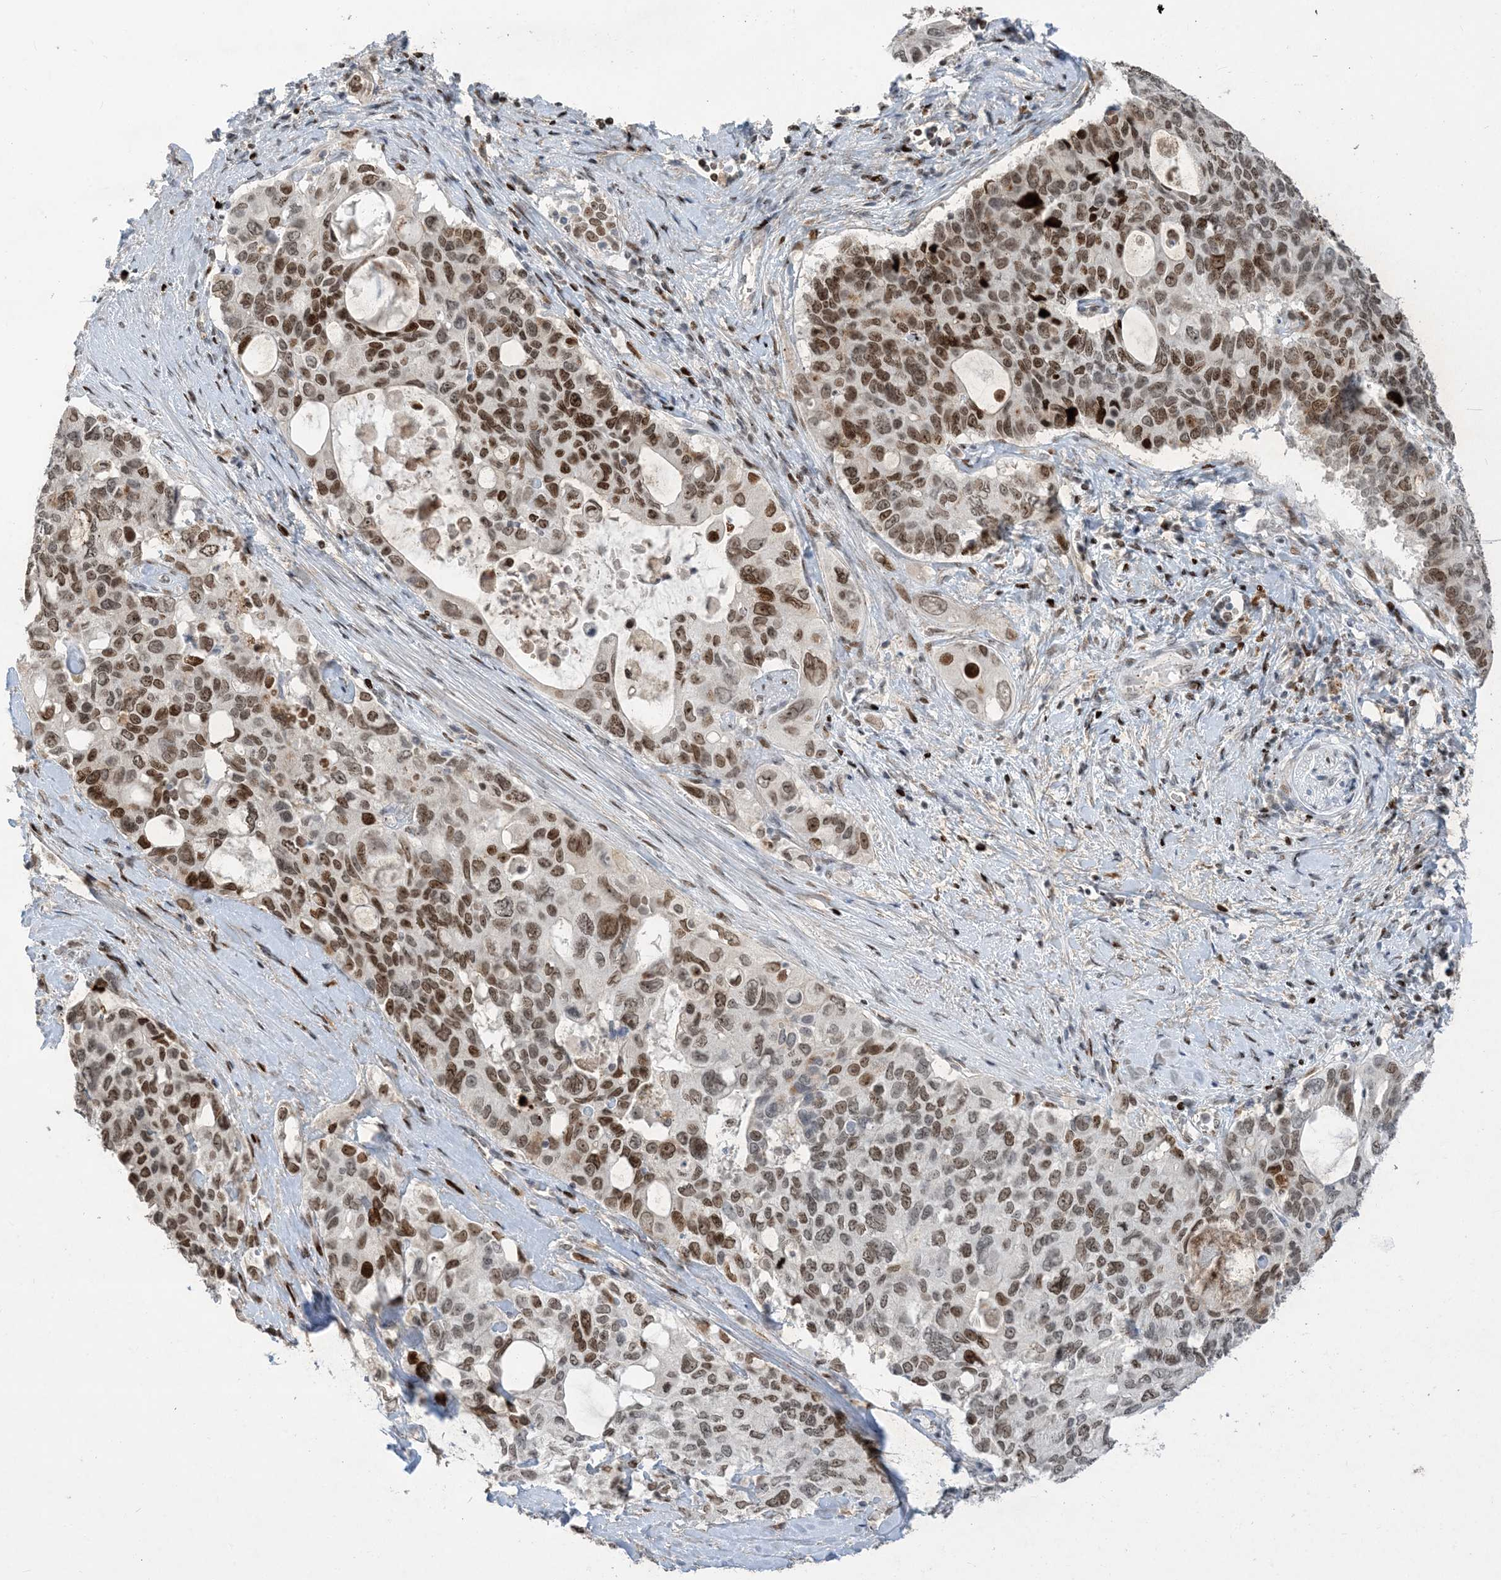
{"staining": {"intensity": "moderate", "quantity": ">75%", "location": "cytoplasmic/membranous,nuclear"}, "tissue": "pancreatic cancer", "cell_type": "Tumor cells", "image_type": "cancer", "snomed": [{"axis": "morphology", "description": "Adenocarcinoma, NOS"}, {"axis": "topography", "description": "Pancreas"}], "caption": "Protein expression analysis of human pancreatic cancer reveals moderate cytoplasmic/membranous and nuclear positivity in approximately >75% of tumor cells.", "gene": "SLC25A53", "patient": {"sex": "female", "age": 56}}